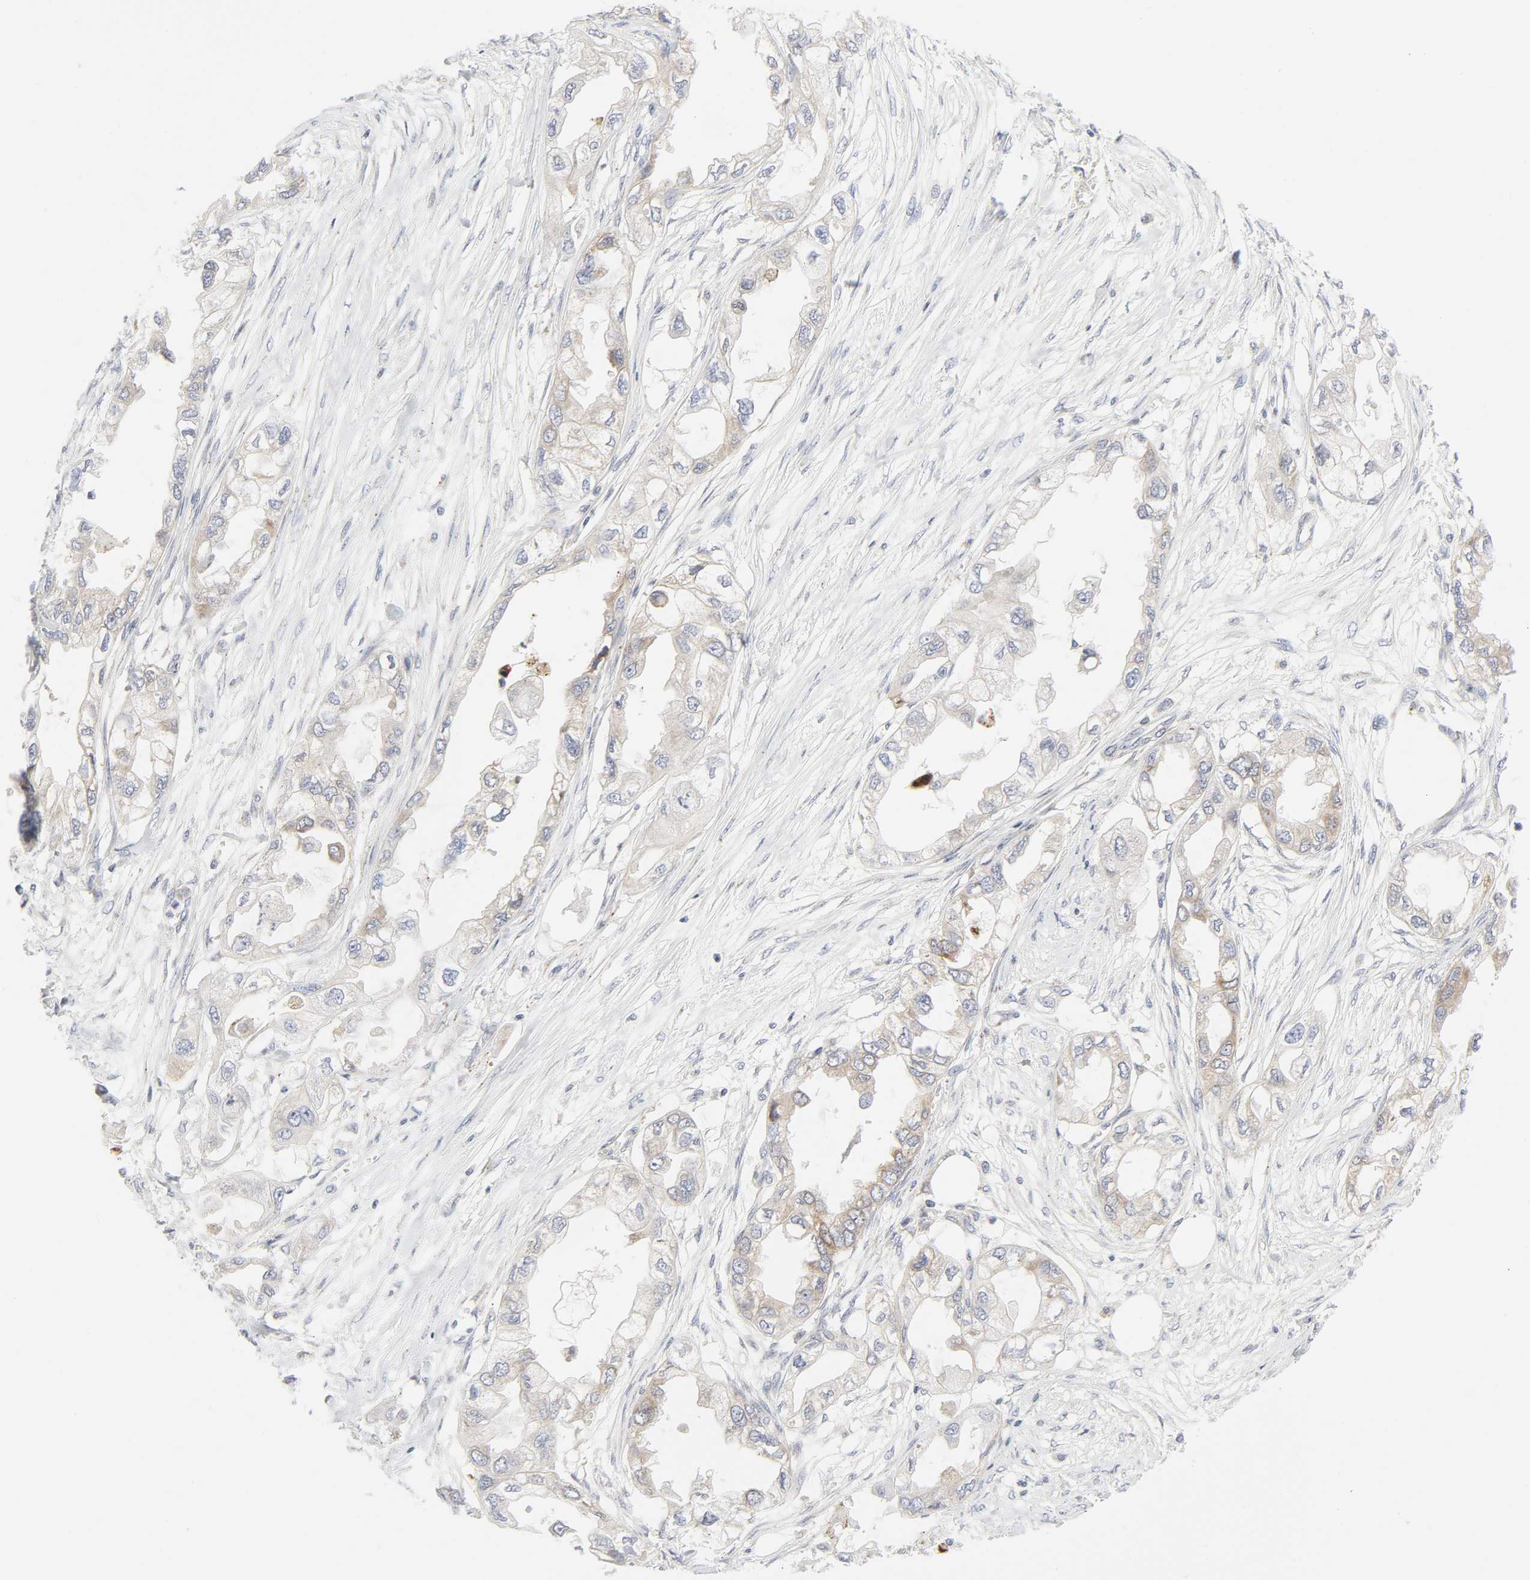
{"staining": {"intensity": "weak", "quantity": "<25%", "location": "cytoplasmic/membranous"}, "tissue": "endometrial cancer", "cell_type": "Tumor cells", "image_type": "cancer", "snomed": [{"axis": "morphology", "description": "Adenocarcinoma, NOS"}, {"axis": "topography", "description": "Endometrium"}], "caption": "High power microscopy photomicrograph of an immunohistochemistry image of endometrial cancer, revealing no significant expression in tumor cells.", "gene": "LRP6", "patient": {"sex": "female", "age": 67}}